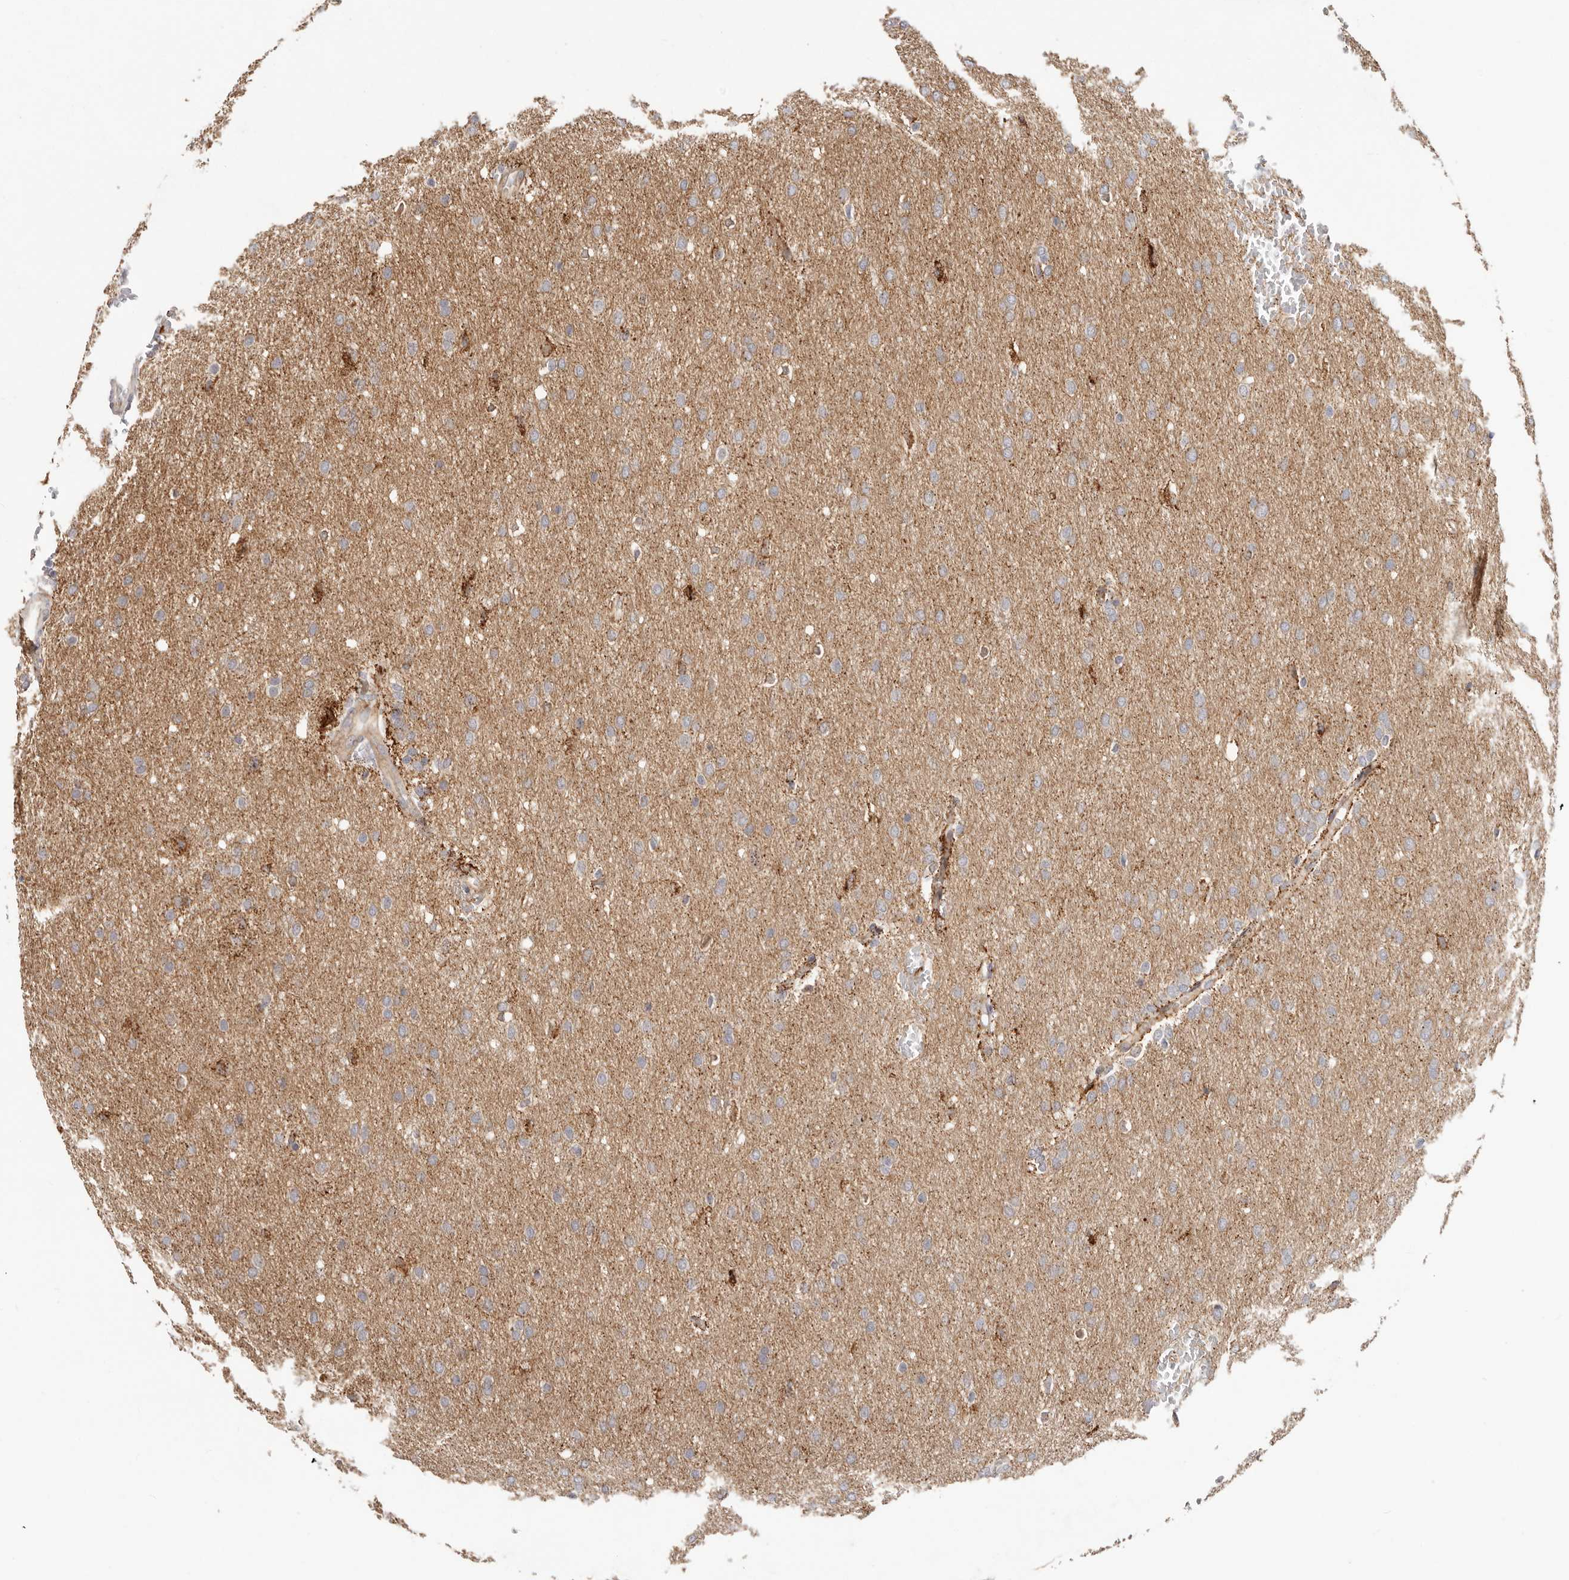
{"staining": {"intensity": "weak", "quantity": "25%-75%", "location": "cytoplasmic/membranous"}, "tissue": "glioma", "cell_type": "Tumor cells", "image_type": "cancer", "snomed": [{"axis": "morphology", "description": "Glioma, malignant, Low grade"}, {"axis": "topography", "description": "Brain"}], "caption": "Brown immunohistochemical staining in glioma exhibits weak cytoplasmic/membranous staining in about 25%-75% of tumor cells.", "gene": "SZT2", "patient": {"sex": "female", "age": 37}}